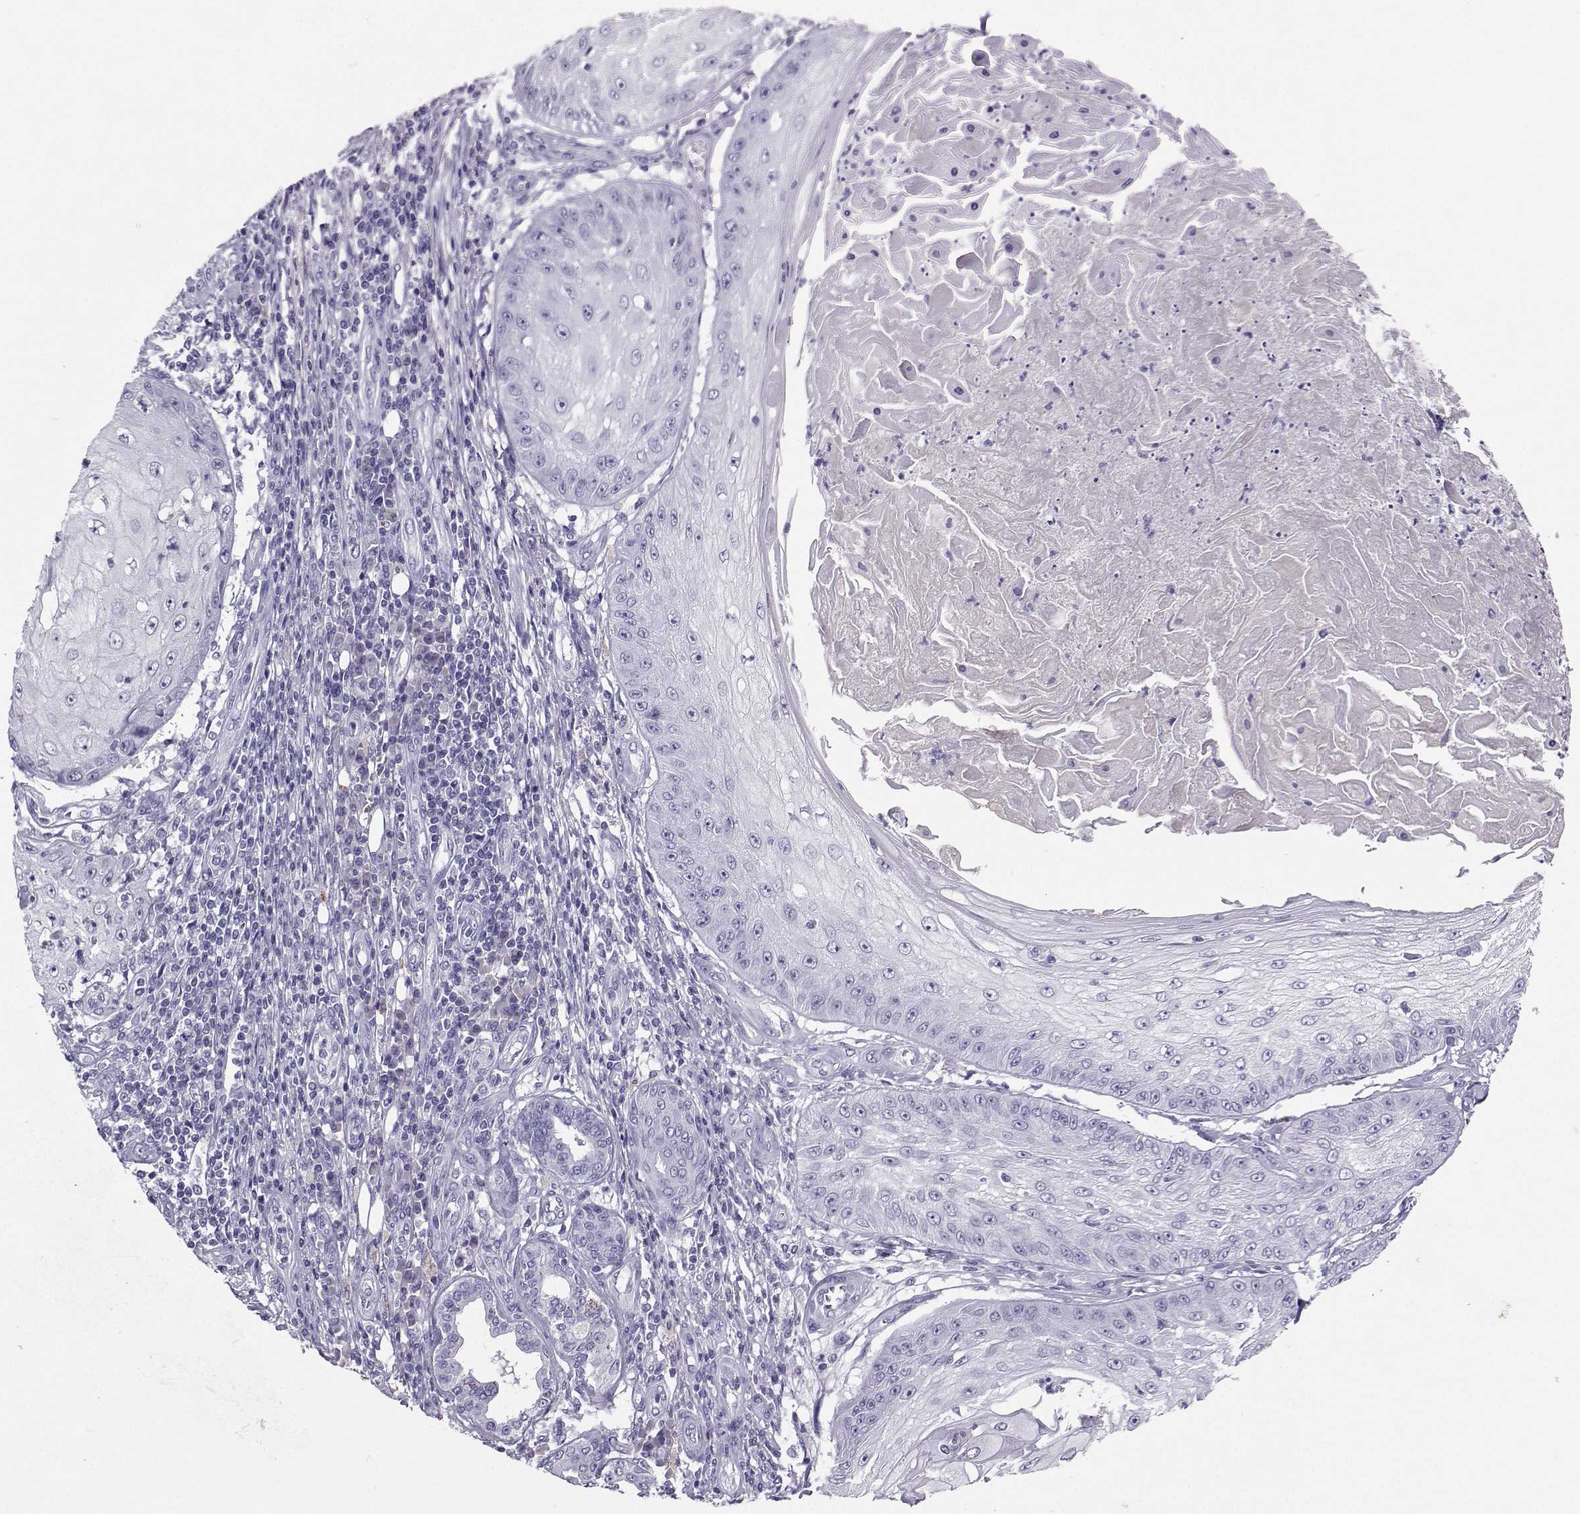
{"staining": {"intensity": "negative", "quantity": "none", "location": "none"}, "tissue": "skin cancer", "cell_type": "Tumor cells", "image_type": "cancer", "snomed": [{"axis": "morphology", "description": "Squamous cell carcinoma, NOS"}, {"axis": "topography", "description": "Skin"}], "caption": "Immunohistochemistry (IHC) image of human skin cancer (squamous cell carcinoma) stained for a protein (brown), which displays no positivity in tumor cells. (Immunohistochemistry (IHC), brightfield microscopy, high magnification).", "gene": "GRIK4", "patient": {"sex": "male", "age": 70}}